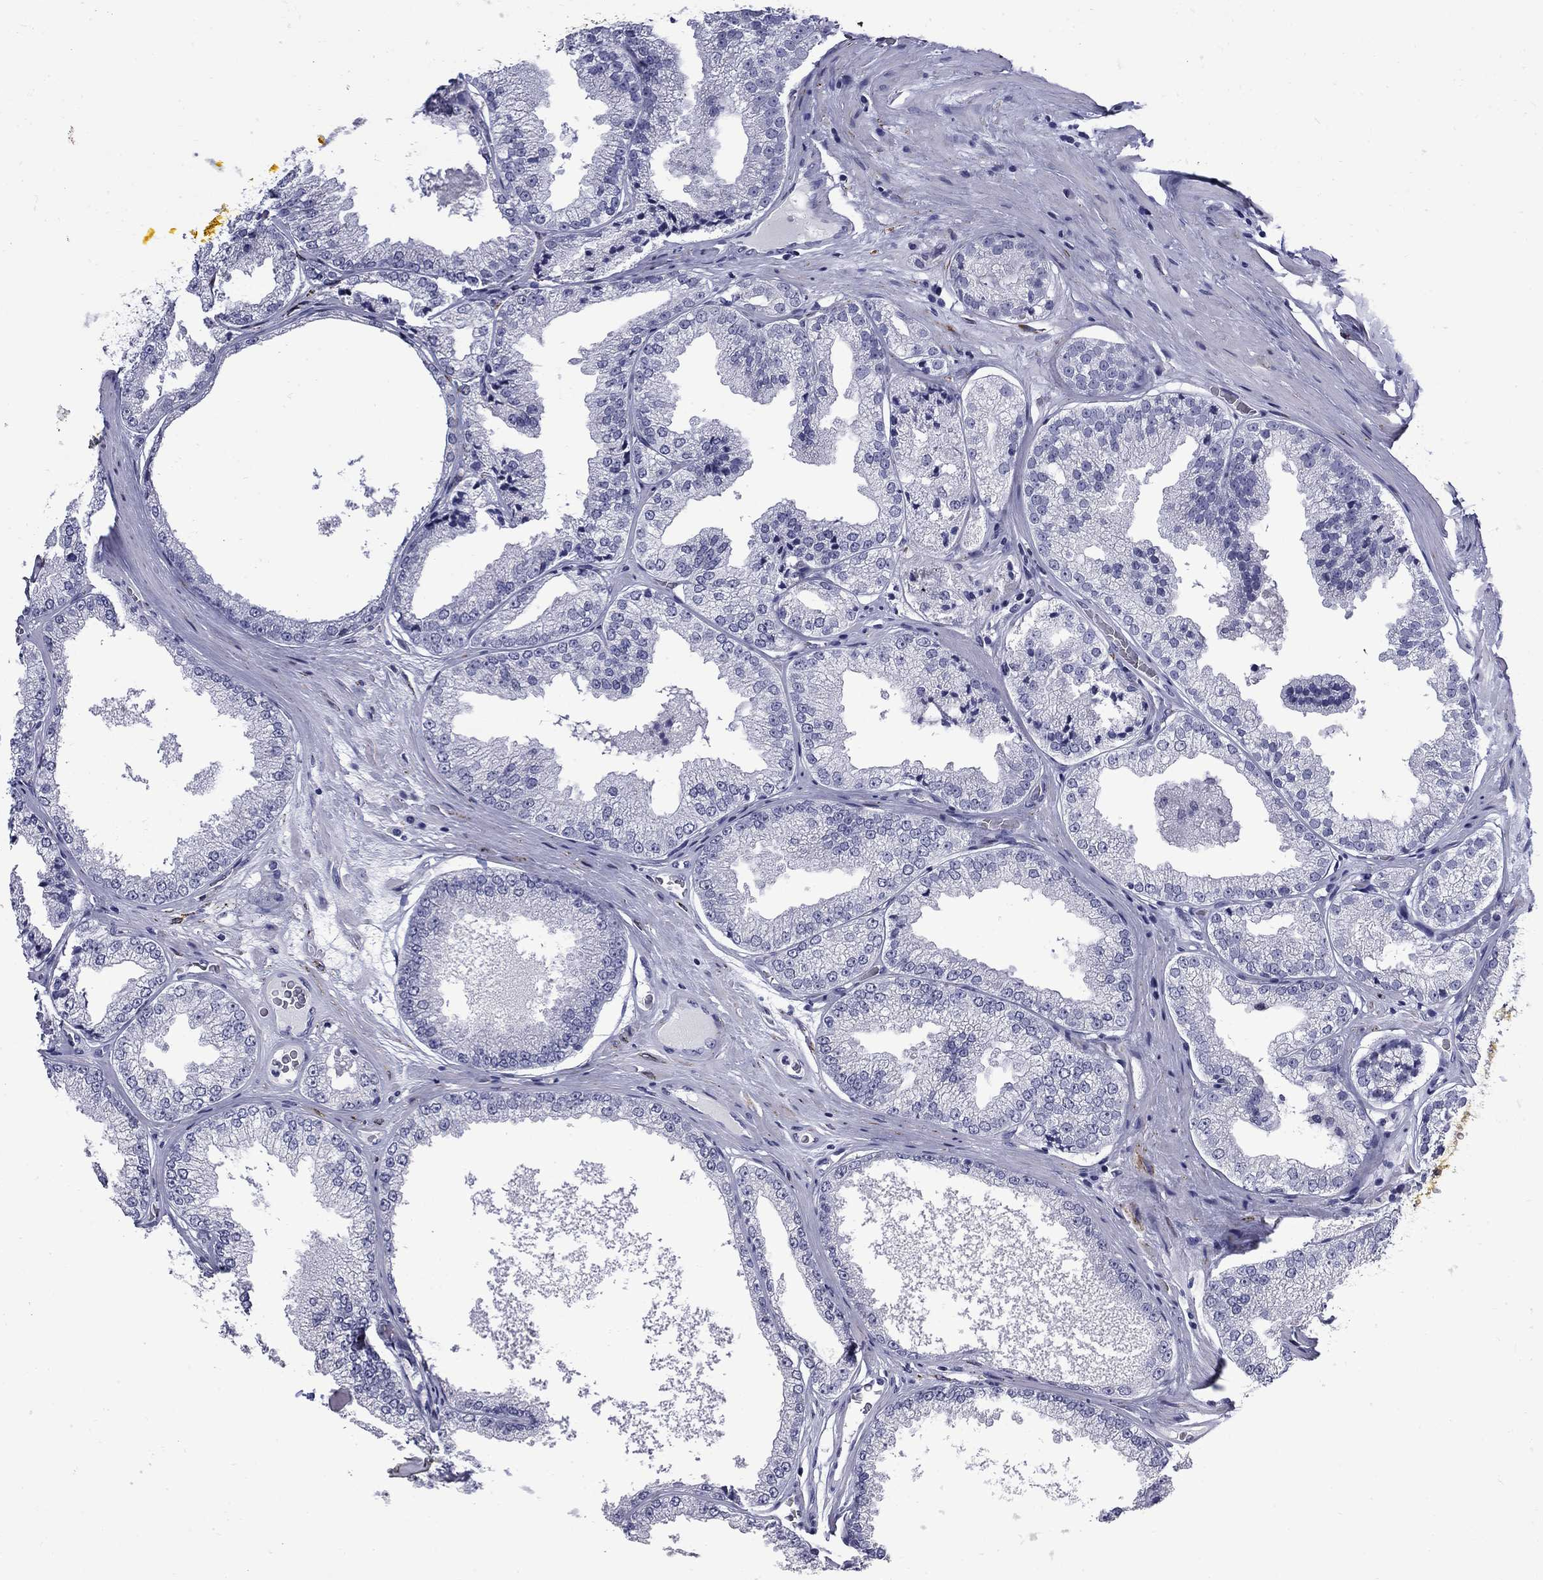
{"staining": {"intensity": "negative", "quantity": "none", "location": "none"}, "tissue": "prostate cancer", "cell_type": "Tumor cells", "image_type": "cancer", "snomed": [{"axis": "morphology", "description": "Adenocarcinoma, Low grade"}, {"axis": "topography", "description": "Prostate"}], "caption": "There is no significant positivity in tumor cells of prostate cancer.", "gene": "MGARP", "patient": {"sex": "male", "age": 68}}